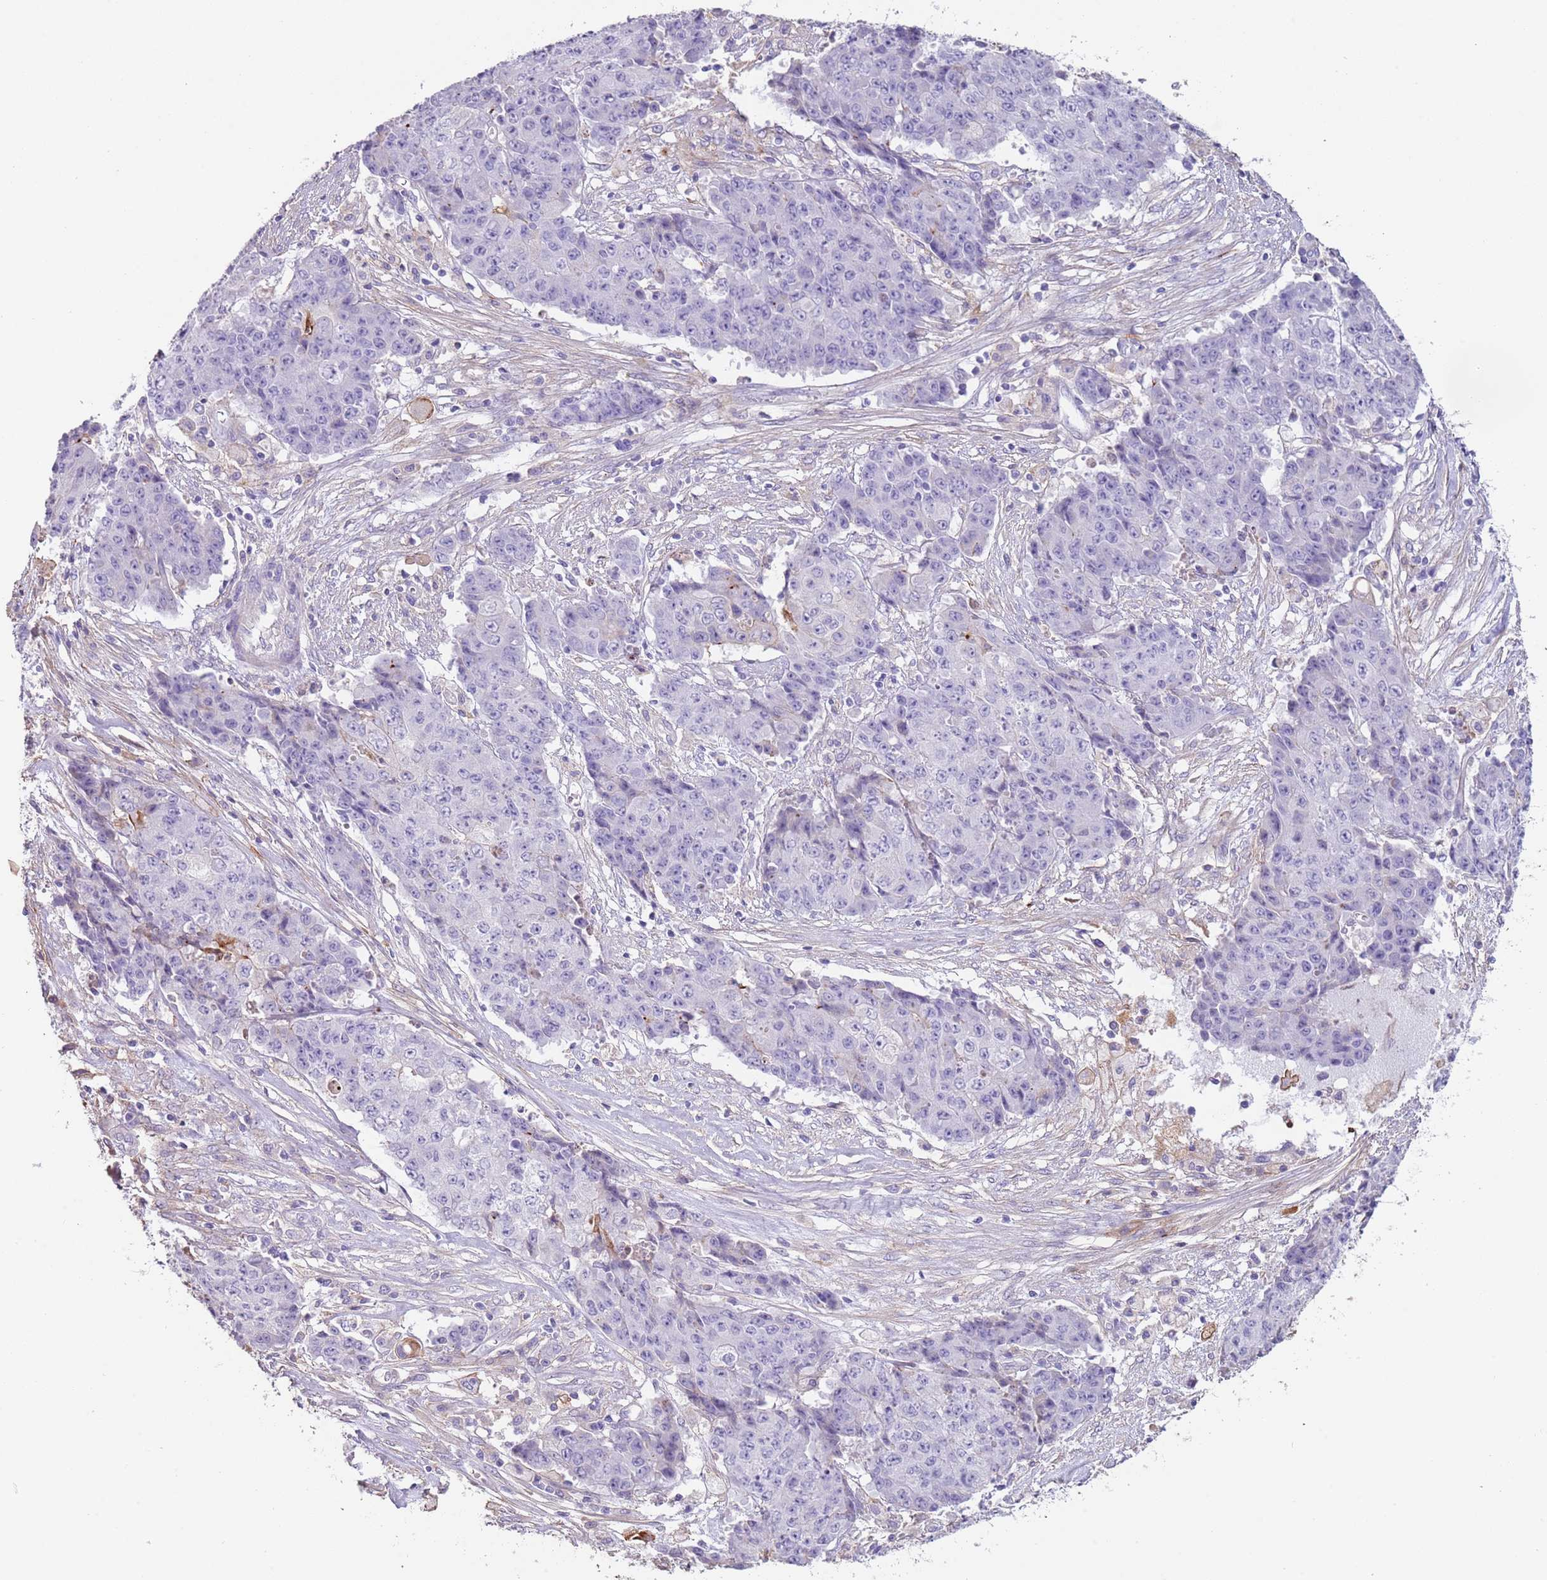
{"staining": {"intensity": "negative", "quantity": "none", "location": "none"}, "tissue": "ovarian cancer", "cell_type": "Tumor cells", "image_type": "cancer", "snomed": [{"axis": "morphology", "description": "Carcinoma, endometroid"}, {"axis": "topography", "description": "Ovary"}], "caption": "Ovarian cancer stained for a protein using immunohistochemistry (IHC) displays no staining tumor cells.", "gene": "NBPF3", "patient": {"sex": "female", "age": 42}}